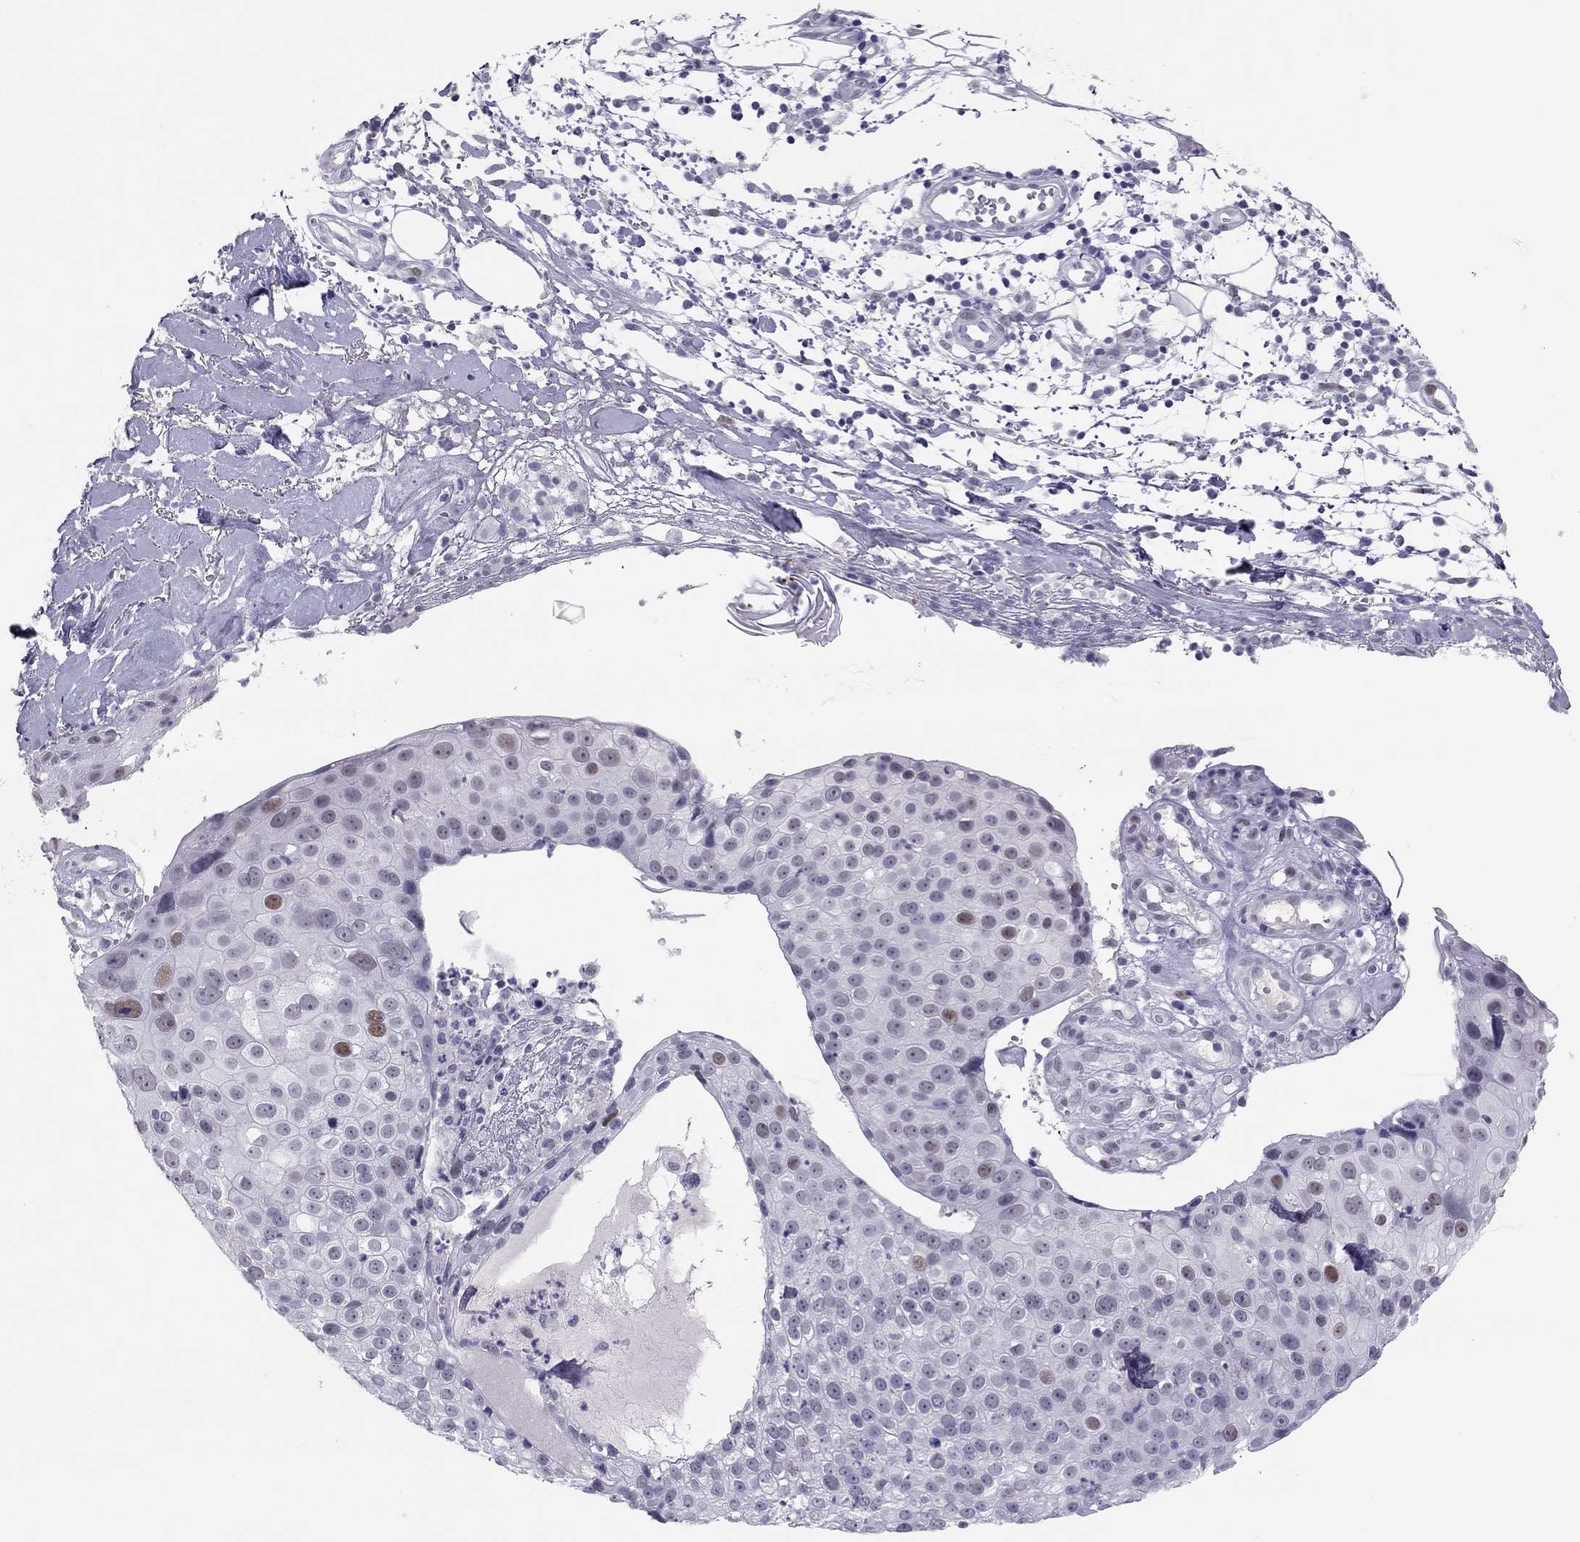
{"staining": {"intensity": "weak", "quantity": "<25%", "location": "nuclear"}, "tissue": "skin cancer", "cell_type": "Tumor cells", "image_type": "cancer", "snomed": [{"axis": "morphology", "description": "Squamous cell carcinoma, NOS"}, {"axis": "topography", "description": "Skin"}], "caption": "DAB (3,3'-diaminobenzidine) immunohistochemical staining of human skin cancer (squamous cell carcinoma) shows no significant expression in tumor cells.", "gene": "PHOX2A", "patient": {"sex": "male", "age": 71}}